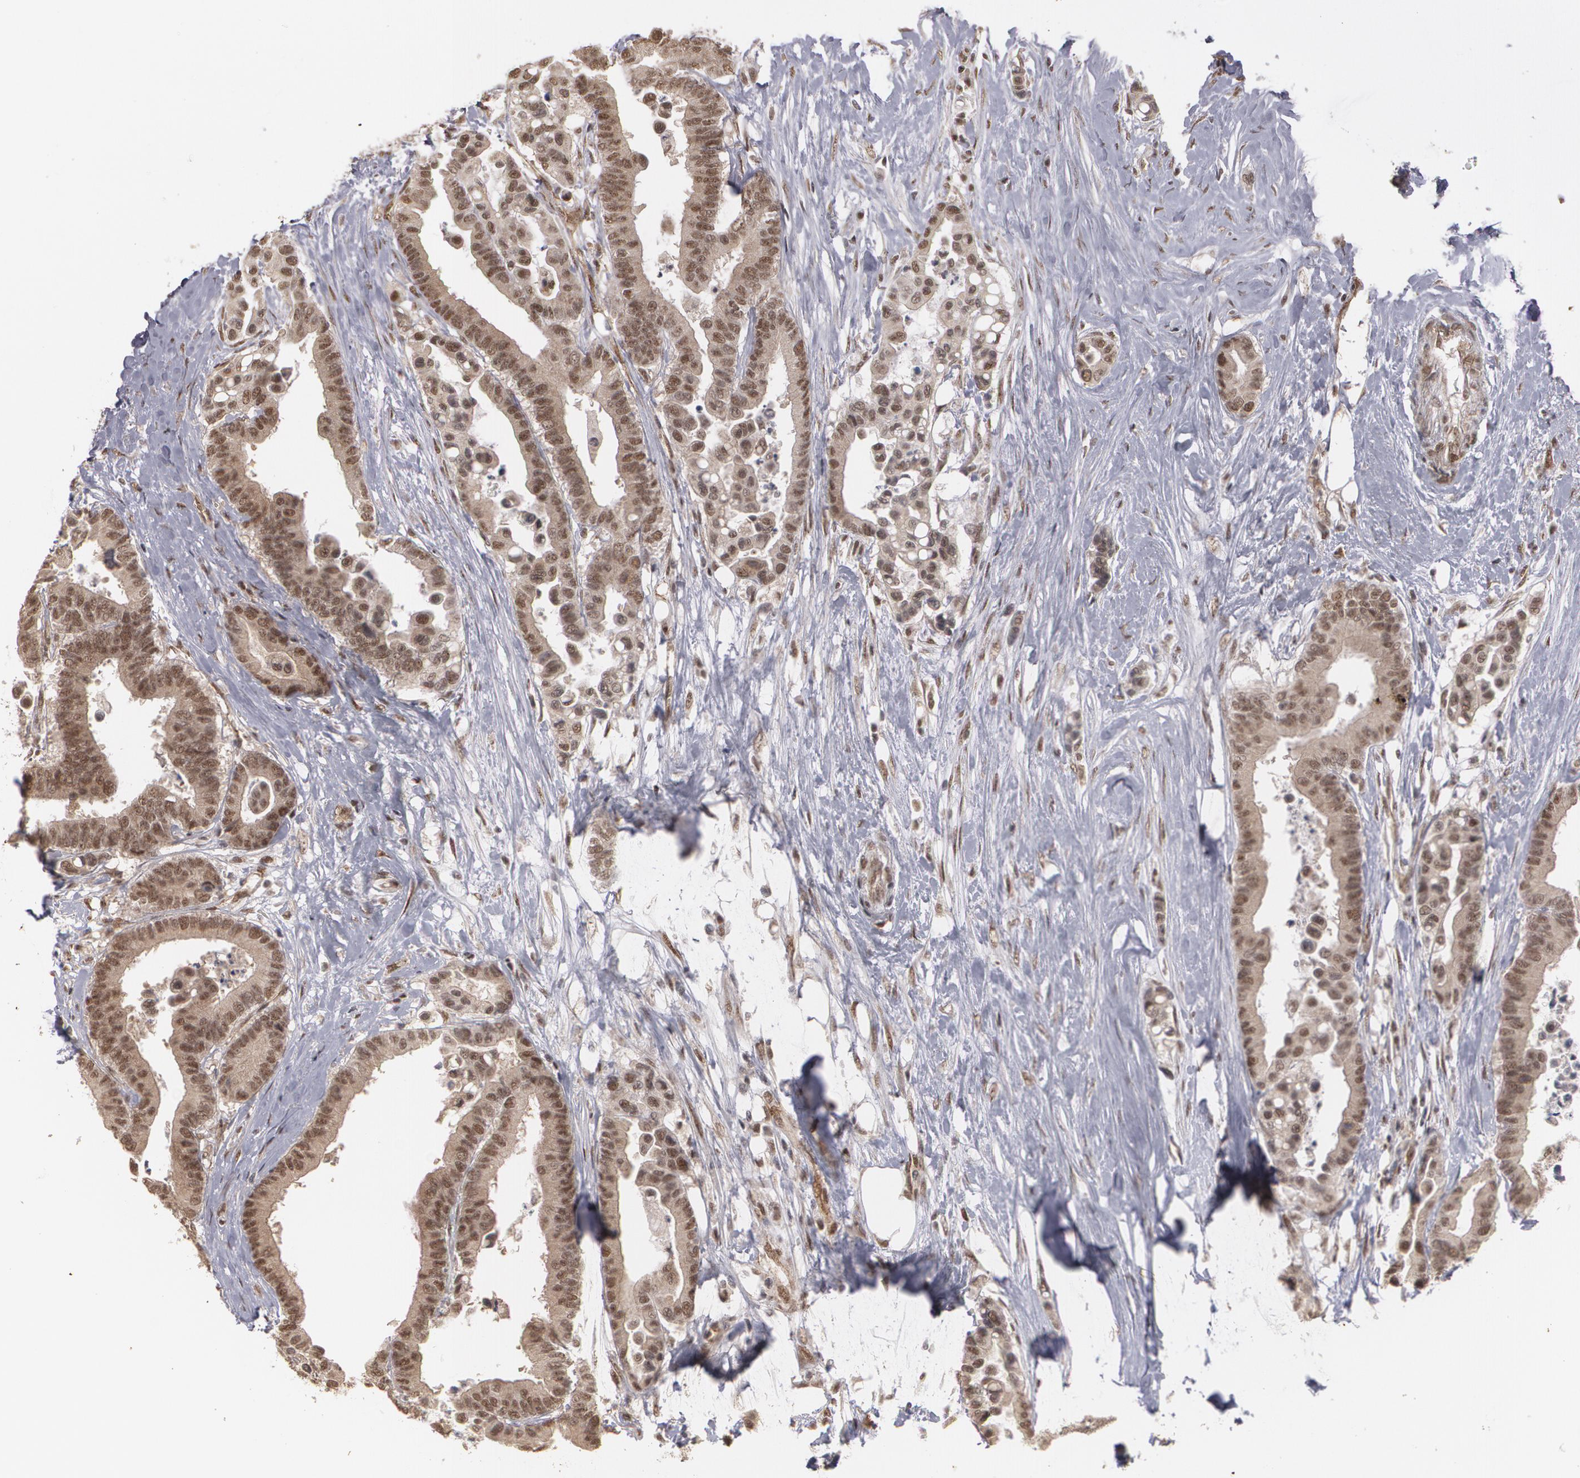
{"staining": {"intensity": "moderate", "quantity": ">75%", "location": "cytoplasmic/membranous,nuclear"}, "tissue": "colorectal cancer", "cell_type": "Tumor cells", "image_type": "cancer", "snomed": [{"axis": "morphology", "description": "Adenocarcinoma, NOS"}, {"axis": "topography", "description": "Colon"}], "caption": "Immunohistochemical staining of human colorectal cancer exhibits moderate cytoplasmic/membranous and nuclear protein expression in about >75% of tumor cells.", "gene": "ZNF75A", "patient": {"sex": "male", "age": 82}}